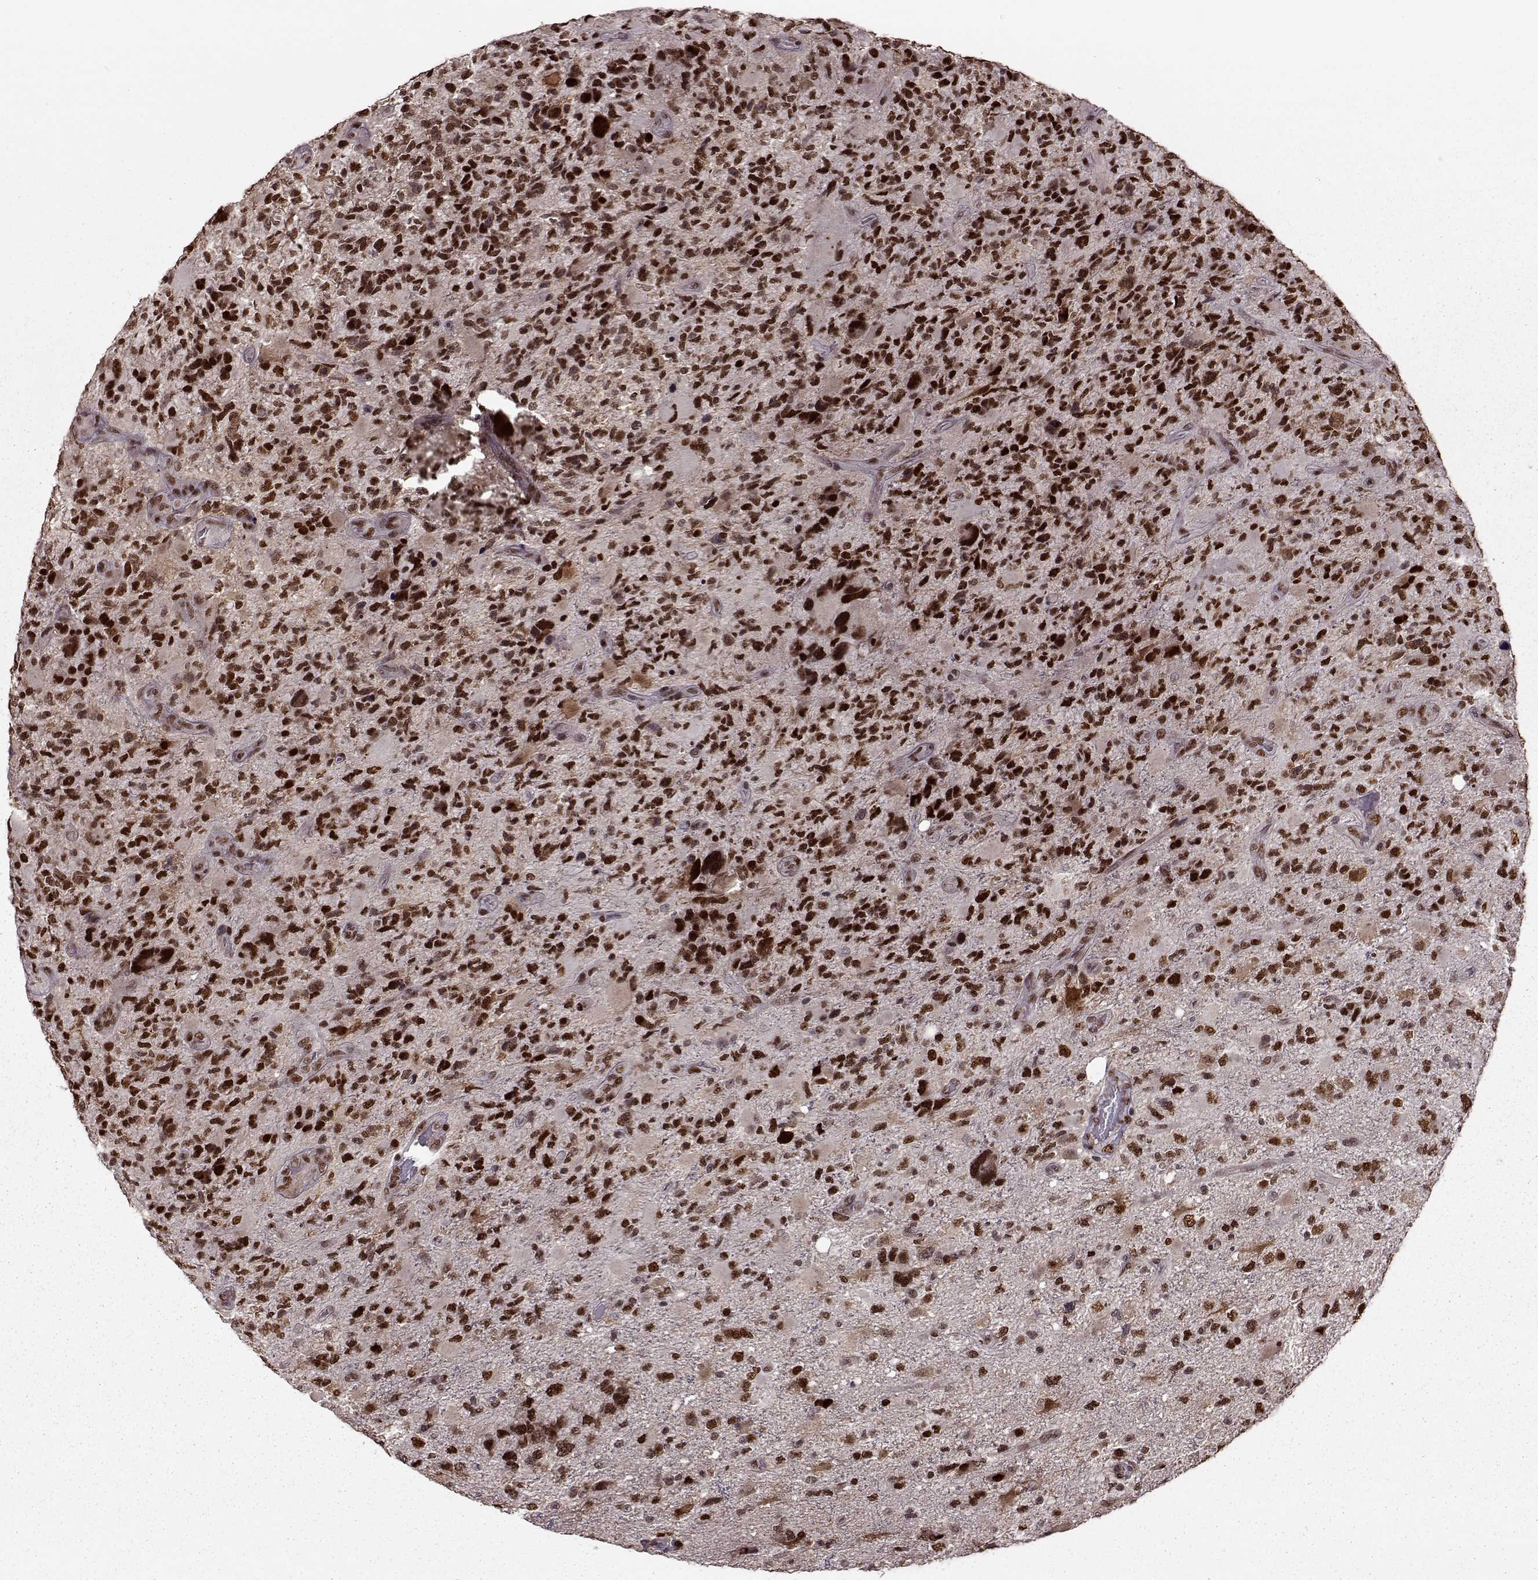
{"staining": {"intensity": "strong", "quantity": ">75%", "location": "nuclear"}, "tissue": "glioma", "cell_type": "Tumor cells", "image_type": "cancer", "snomed": [{"axis": "morphology", "description": "Glioma, malignant, High grade"}, {"axis": "topography", "description": "Brain"}], "caption": "DAB (3,3'-diaminobenzidine) immunohistochemical staining of high-grade glioma (malignant) displays strong nuclear protein staining in approximately >75% of tumor cells.", "gene": "FTO", "patient": {"sex": "female", "age": 71}}